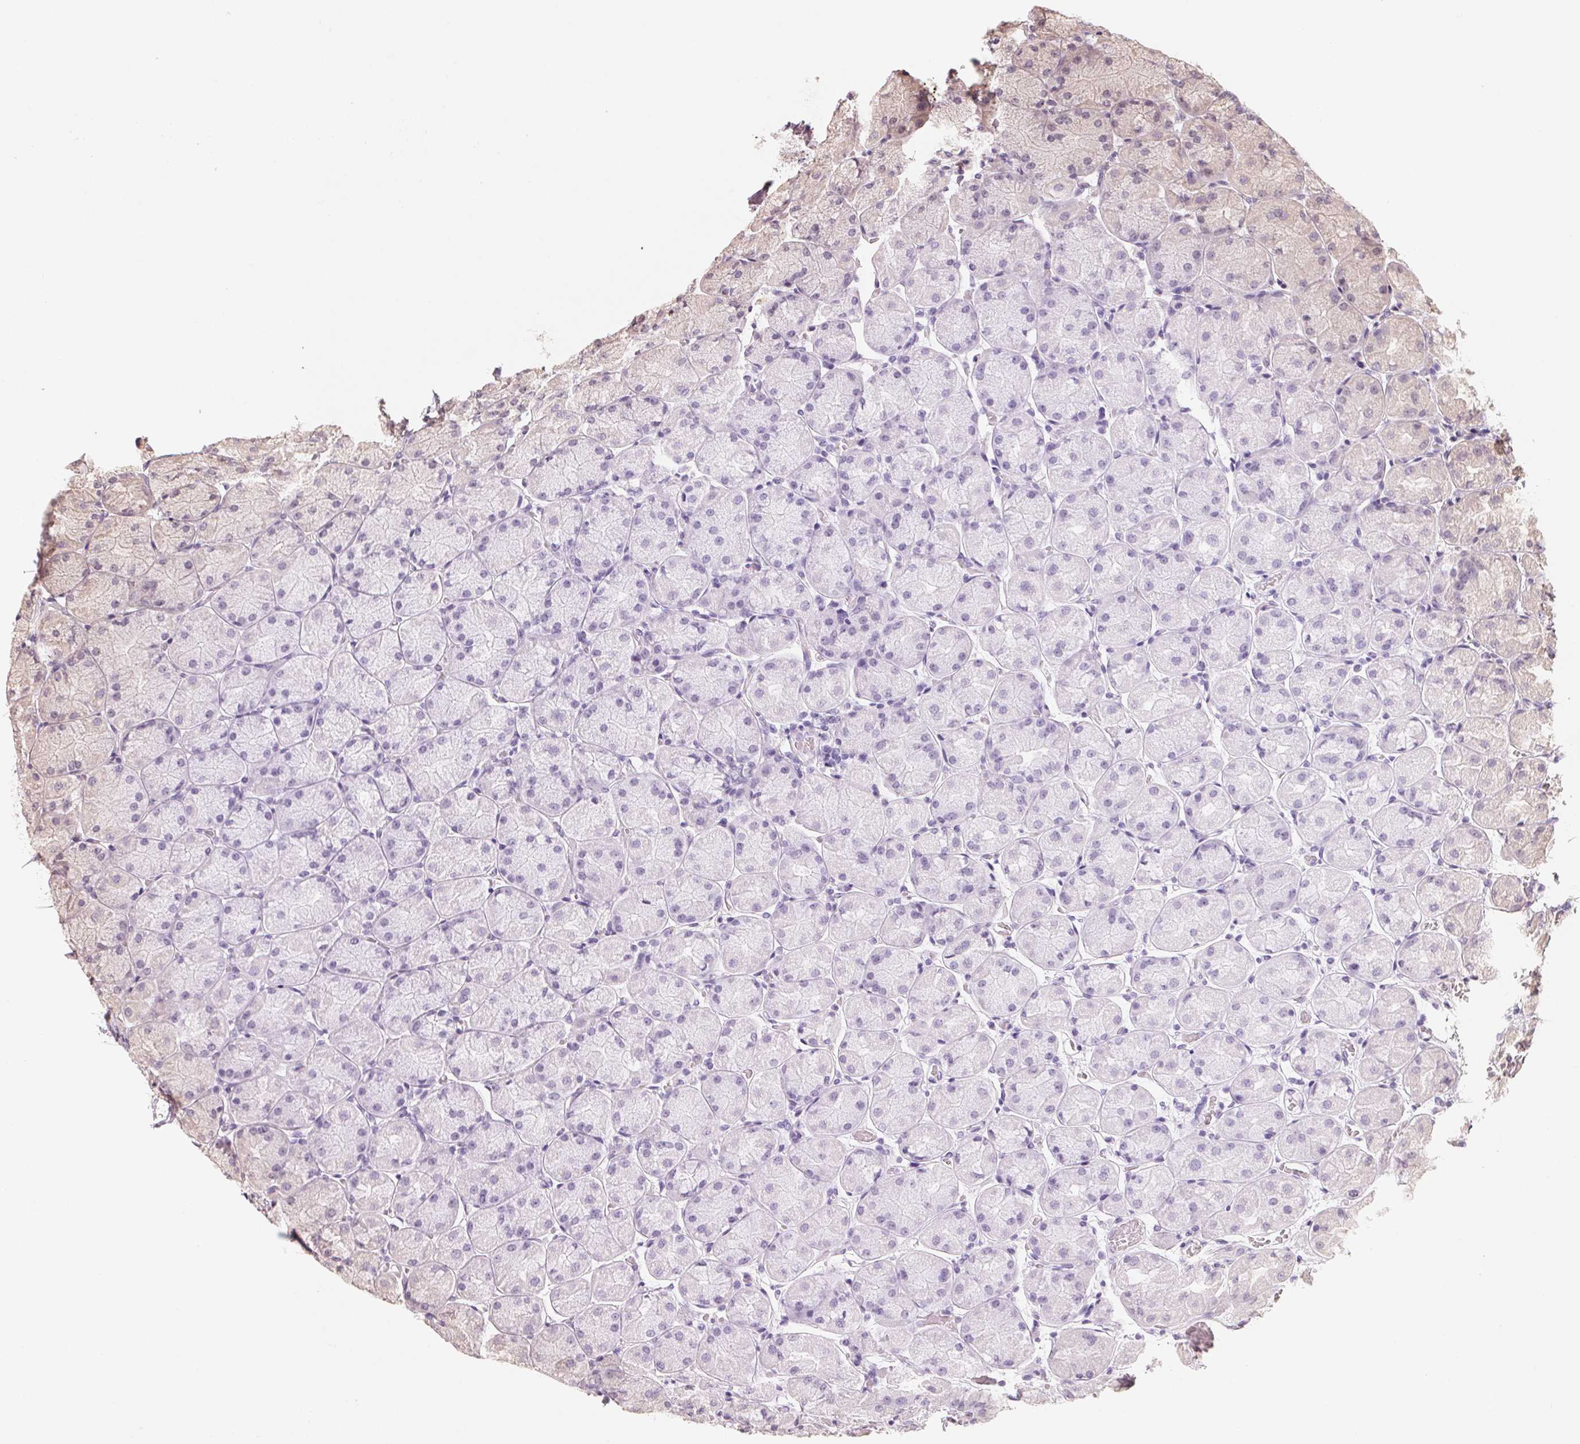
{"staining": {"intensity": "weak", "quantity": "<25%", "location": "cytoplasmic/membranous"}, "tissue": "stomach", "cell_type": "Glandular cells", "image_type": "normal", "snomed": [{"axis": "morphology", "description": "Normal tissue, NOS"}, {"axis": "topography", "description": "Stomach, upper"}], "caption": "Histopathology image shows no protein expression in glandular cells of unremarkable stomach. (Brightfield microscopy of DAB immunohistochemistry at high magnification).", "gene": "TREH", "patient": {"sex": "female", "age": 56}}